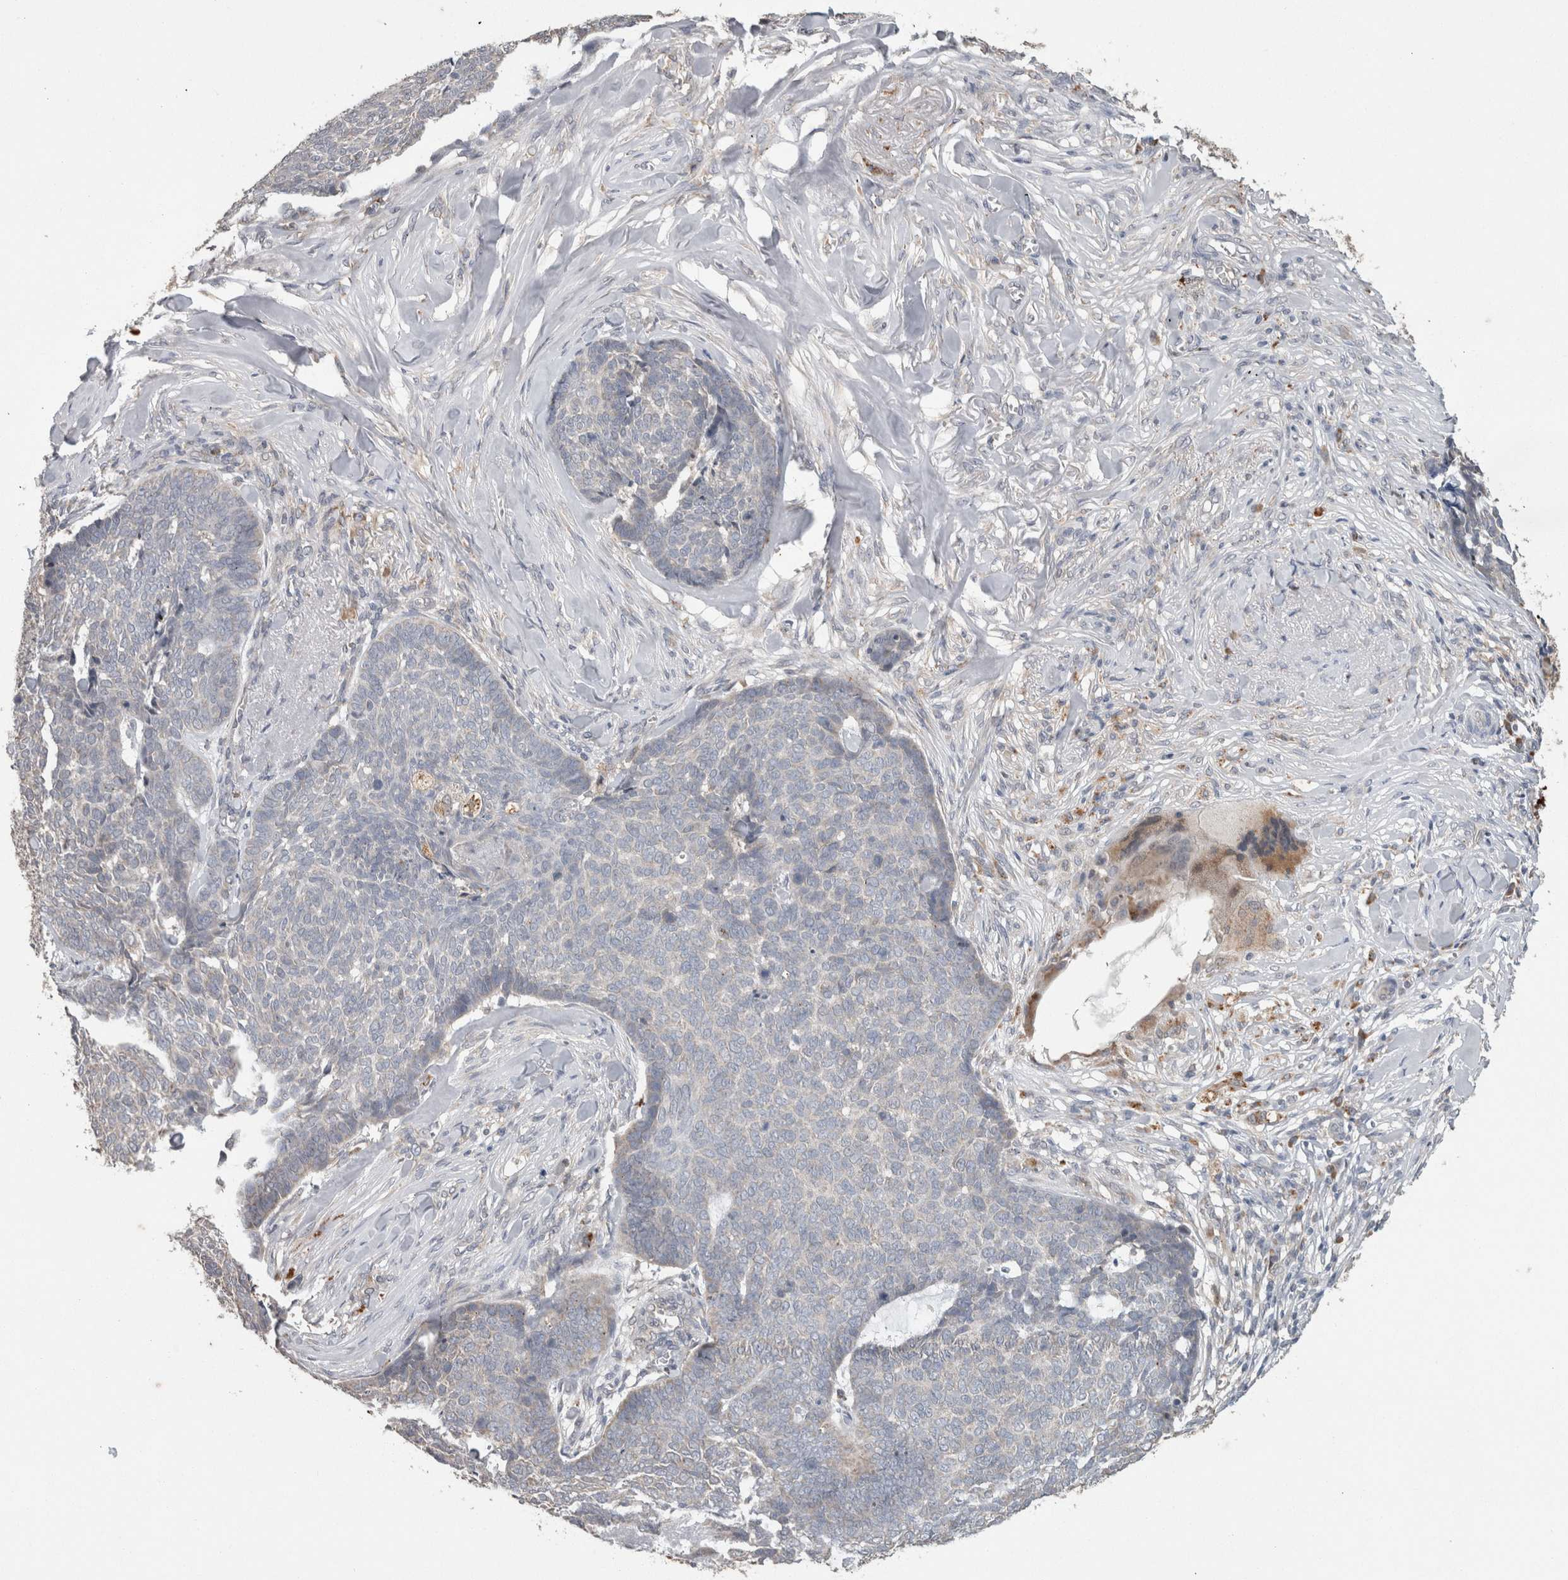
{"staining": {"intensity": "negative", "quantity": "none", "location": "none"}, "tissue": "skin cancer", "cell_type": "Tumor cells", "image_type": "cancer", "snomed": [{"axis": "morphology", "description": "Basal cell carcinoma"}, {"axis": "topography", "description": "Skin"}], "caption": "The IHC image has no significant positivity in tumor cells of basal cell carcinoma (skin) tissue.", "gene": "ADGRL3", "patient": {"sex": "male", "age": 84}}